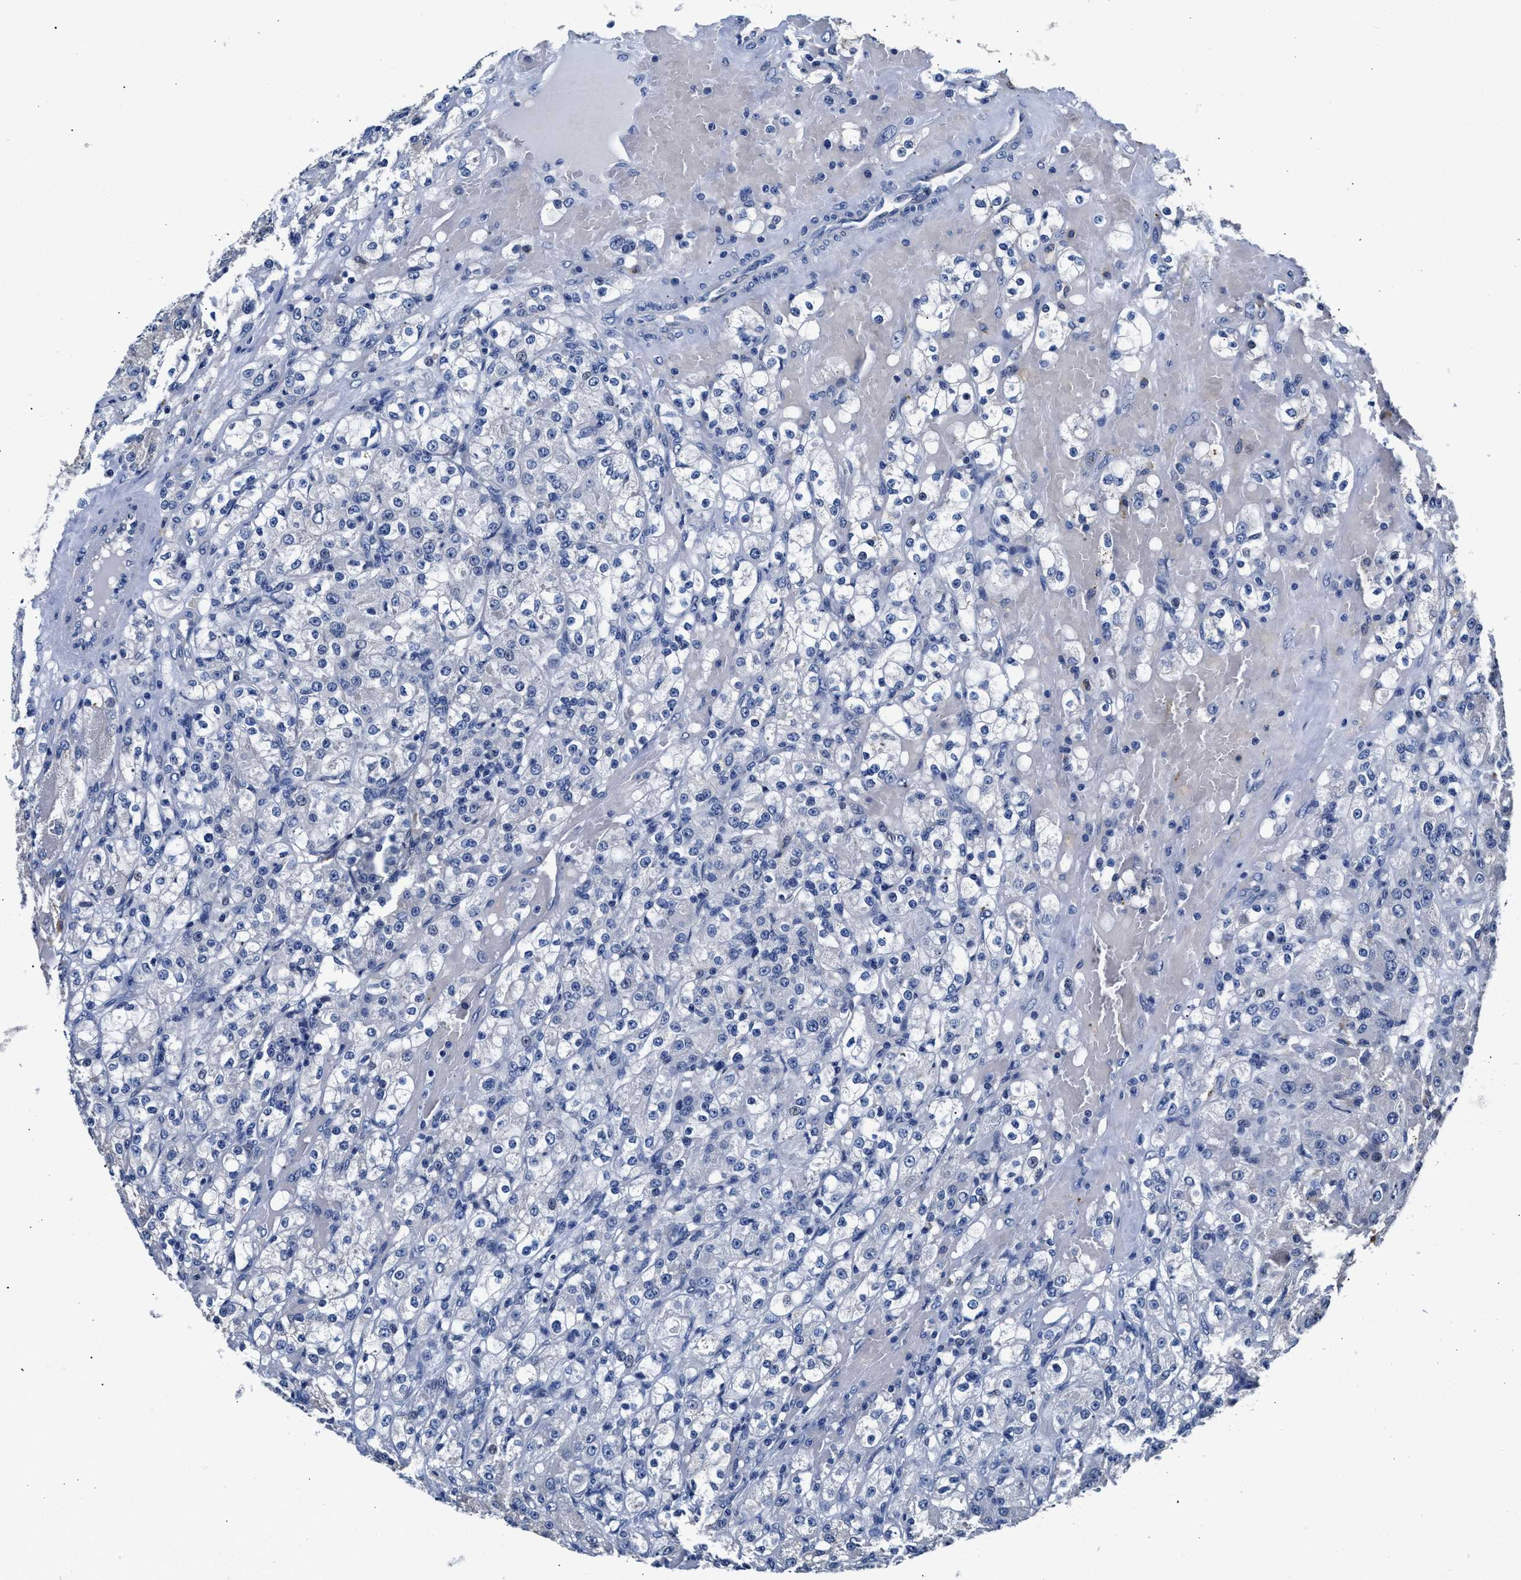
{"staining": {"intensity": "negative", "quantity": "none", "location": "none"}, "tissue": "renal cancer", "cell_type": "Tumor cells", "image_type": "cancer", "snomed": [{"axis": "morphology", "description": "Normal tissue, NOS"}, {"axis": "morphology", "description": "Adenocarcinoma, NOS"}, {"axis": "topography", "description": "Kidney"}], "caption": "IHC image of neoplastic tissue: renal adenocarcinoma stained with DAB (3,3'-diaminobenzidine) shows no significant protein staining in tumor cells.", "gene": "GSTM1", "patient": {"sex": "male", "age": 61}}